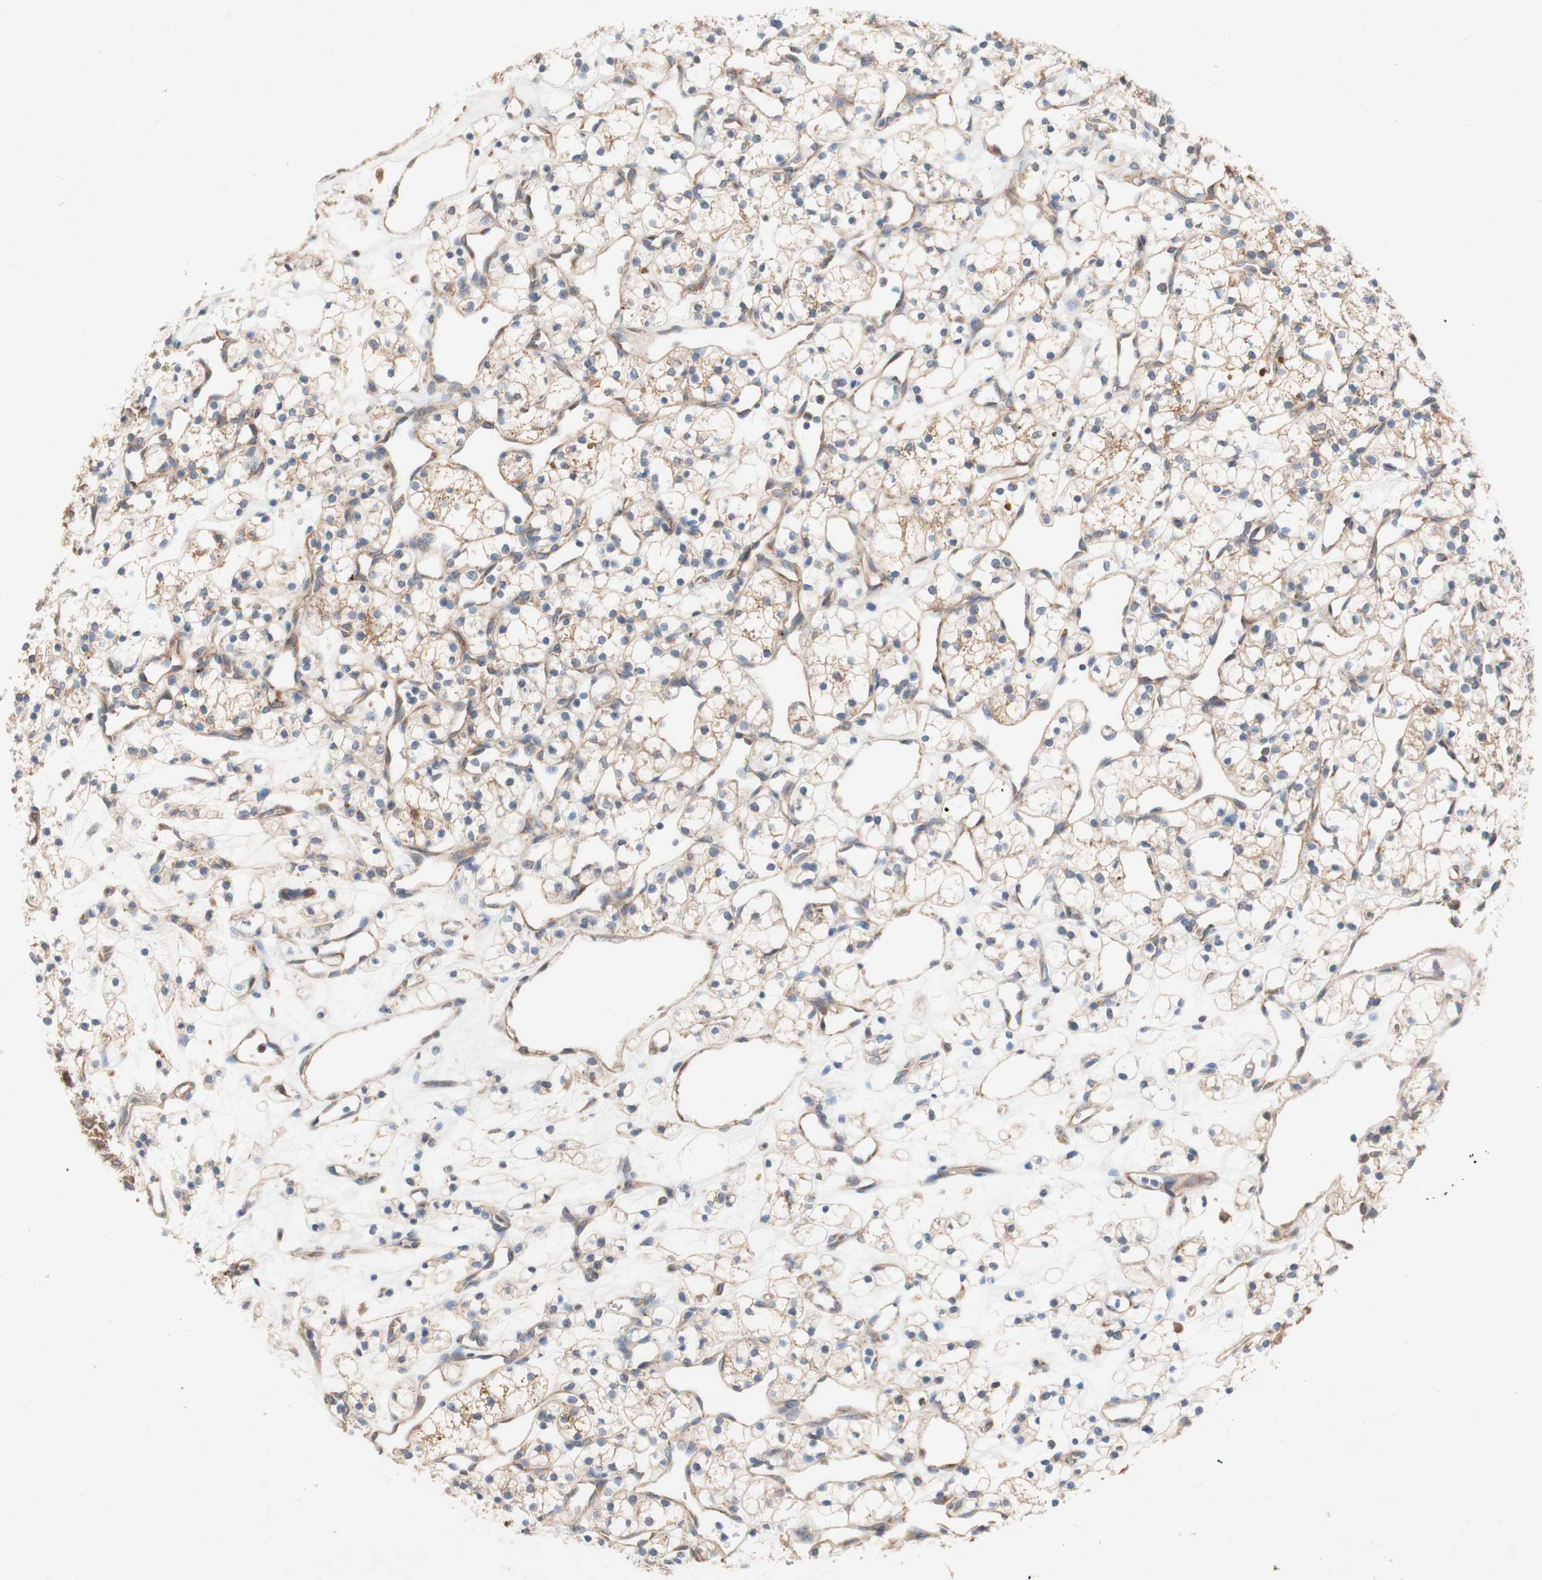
{"staining": {"intensity": "weak", "quantity": ">75%", "location": "cytoplasmic/membranous"}, "tissue": "renal cancer", "cell_type": "Tumor cells", "image_type": "cancer", "snomed": [{"axis": "morphology", "description": "Adenocarcinoma, NOS"}, {"axis": "topography", "description": "Kidney"}], "caption": "Renal adenocarcinoma tissue exhibits weak cytoplasmic/membranous positivity in approximately >75% of tumor cells", "gene": "PDGFB", "patient": {"sex": "female", "age": 60}}